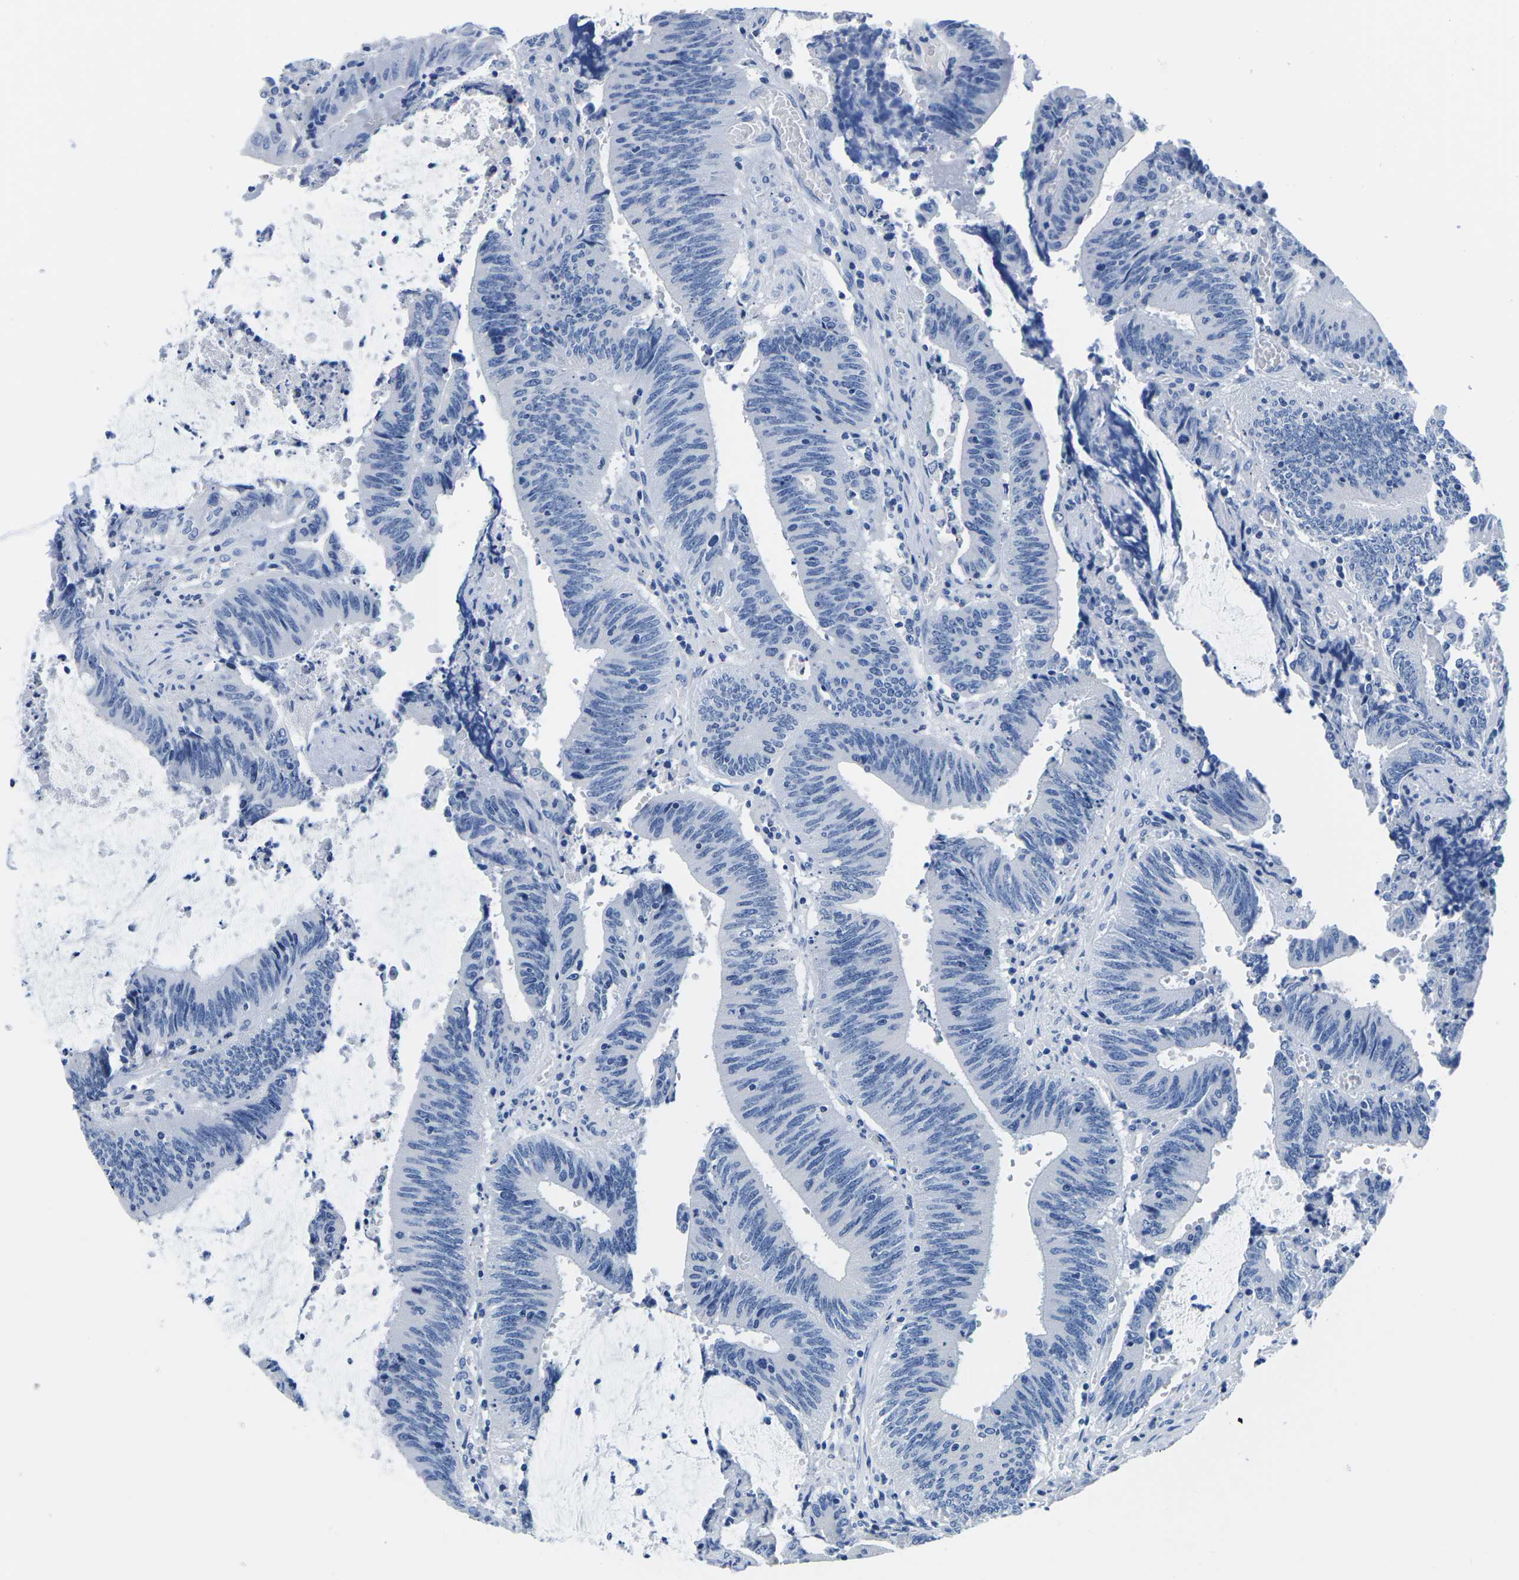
{"staining": {"intensity": "negative", "quantity": "none", "location": "none"}, "tissue": "colorectal cancer", "cell_type": "Tumor cells", "image_type": "cancer", "snomed": [{"axis": "morphology", "description": "Normal tissue, NOS"}, {"axis": "morphology", "description": "Adenocarcinoma, NOS"}, {"axis": "topography", "description": "Rectum"}], "caption": "This is an IHC histopathology image of colorectal cancer (adenocarcinoma). There is no positivity in tumor cells.", "gene": "CYP1A2", "patient": {"sex": "female", "age": 66}}